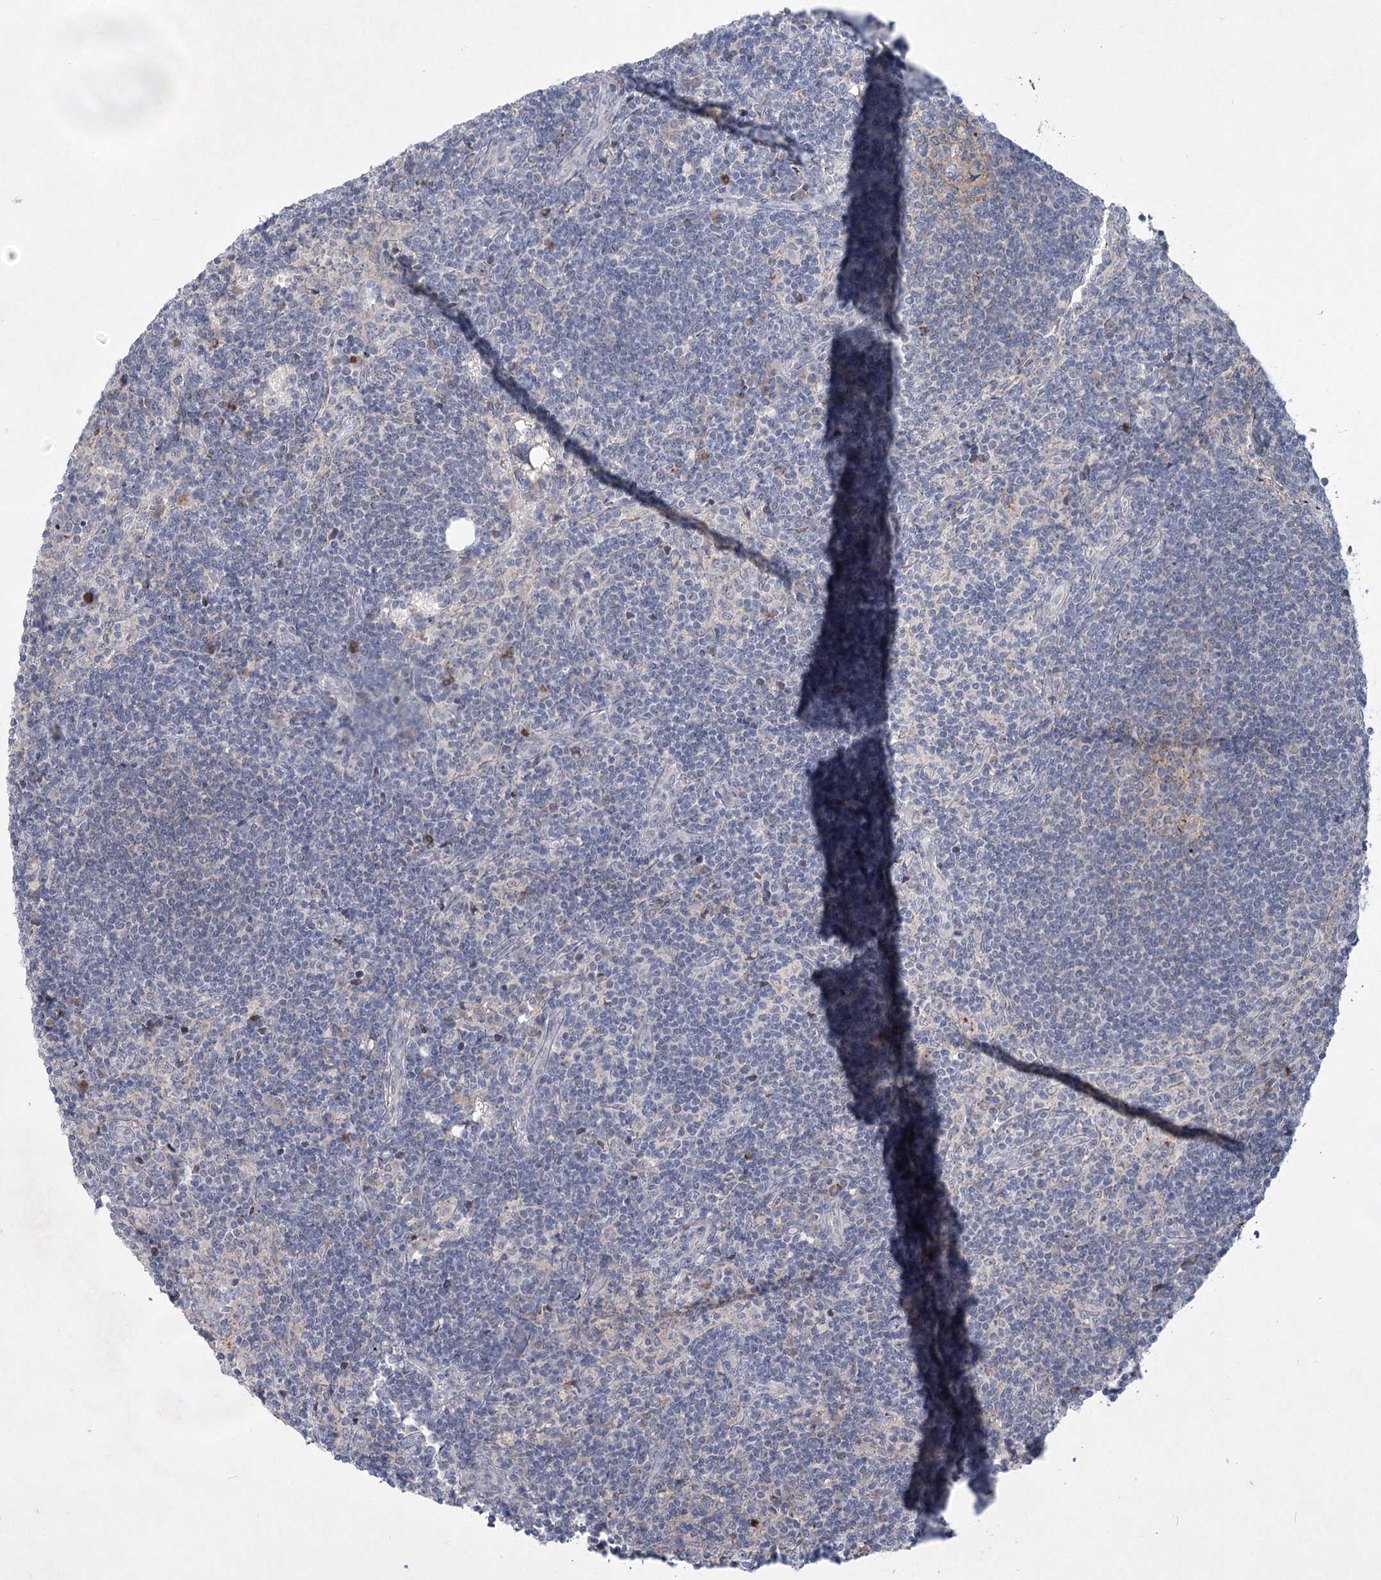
{"staining": {"intensity": "negative", "quantity": "none", "location": "none"}, "tissue": "lymph node", "cell_type": "Germinal center cells", "image_type": "normal", "snomed": [{"axis": "morphology", "description": "Normal tissue, NOS"}, {"axis": "topography", "description": "Lymph node"}], "caption": "The photomicrograph demonstrates no significant positivity in germinal center cells of lymph node. (Brightfield microscopy of DAB (3,3'-diaminobenzidine) IHC at high magnification).", "gene": "PLA2G12A", "patient": {"sex": "male", "age": 69}}